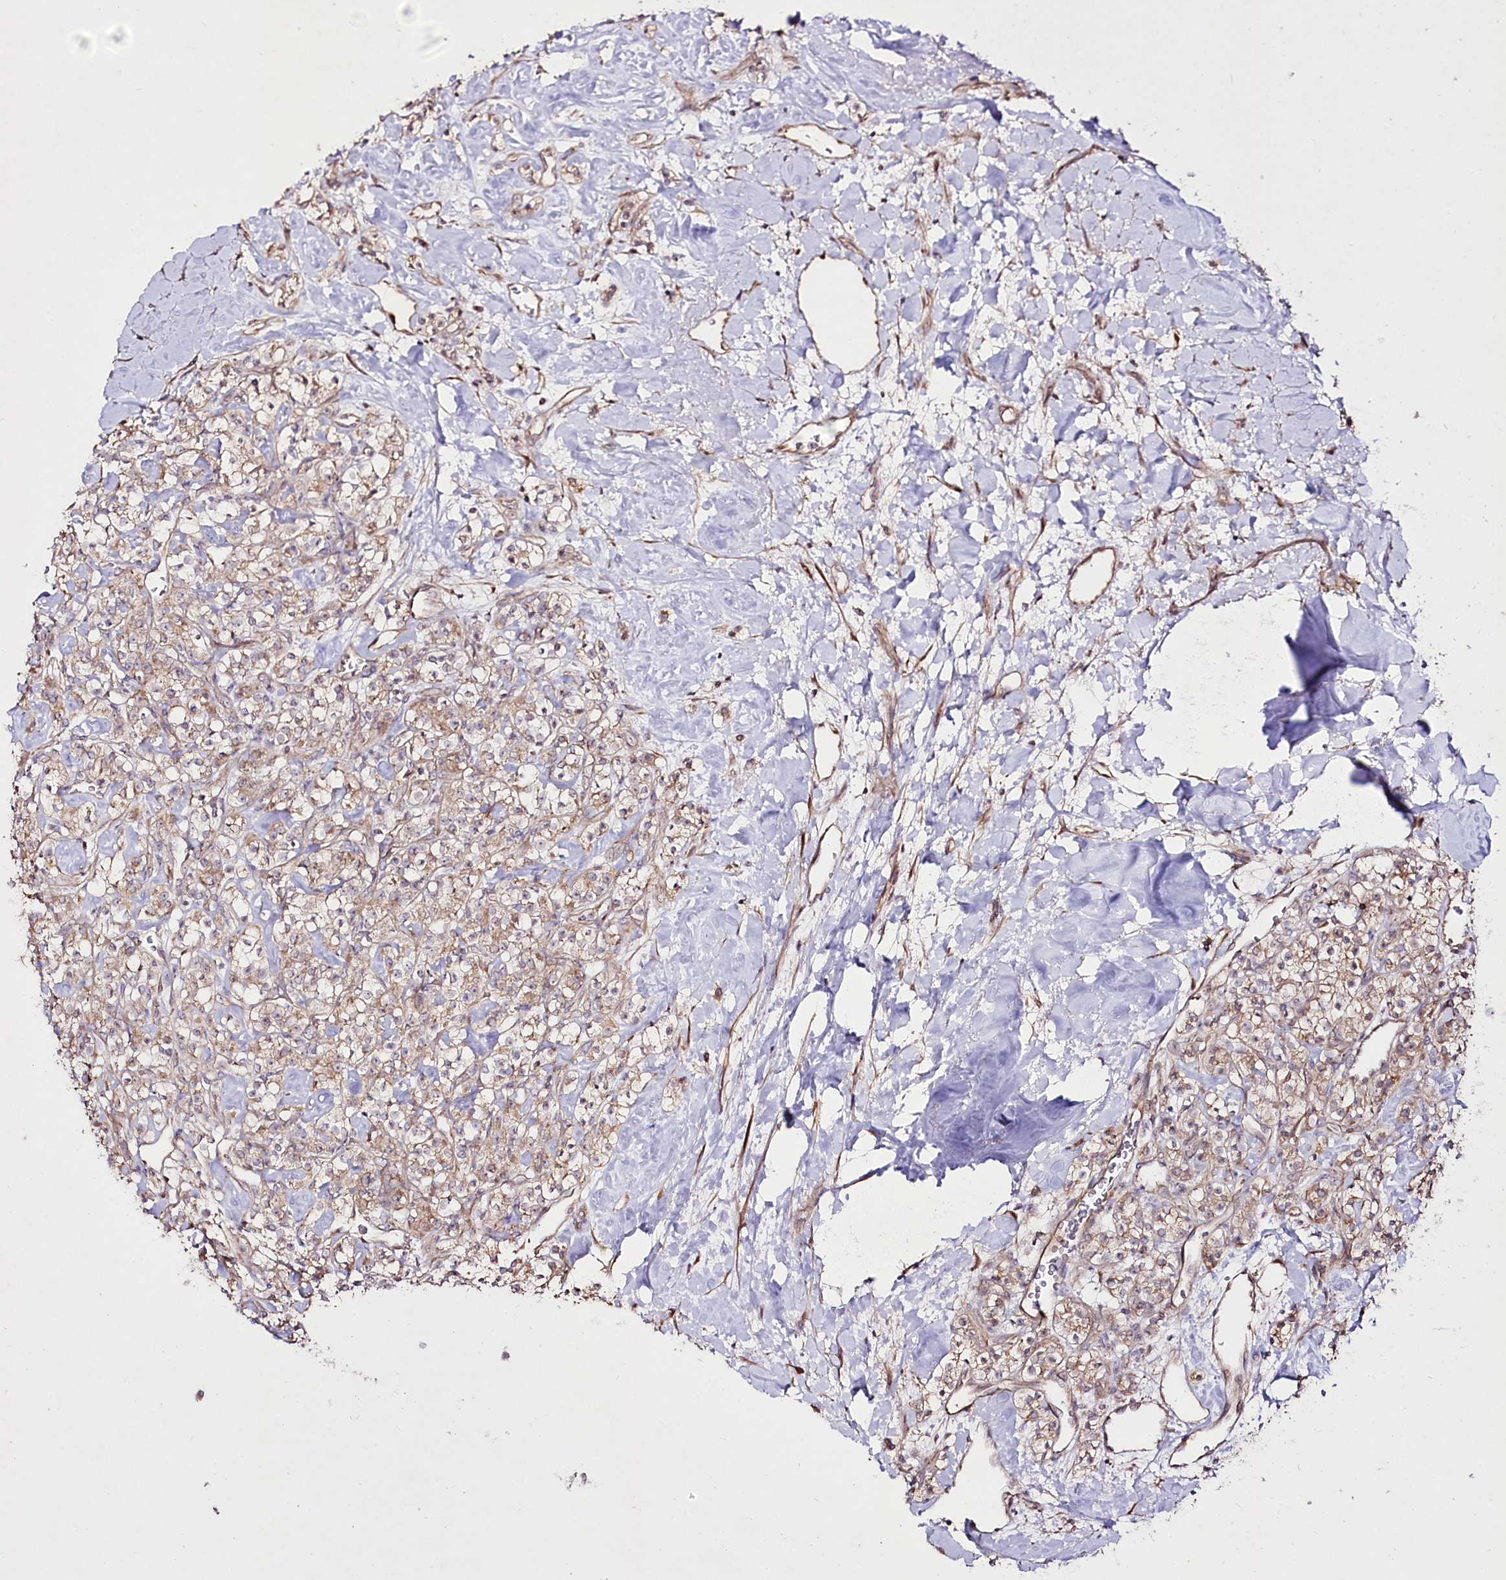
{"staining": {"intensity": "moderate", "quantity": ">75%", "location": "cytoplasmic/membranous"}, "tissue": "renal cancer", "cell_type": "Tumor cells", "image_type": "cancer", "snomed": [{"axis": "morphology", "description": "Adenocarcinoma, NOS"}, {"axis": "topography", "description": "Kidney"}], "caption": "Human renal cancer stained with a protein marker displays moderate staining in tumor cells.", "gene": "REXO2", "patient": {"sex": "male", "age": 77}}